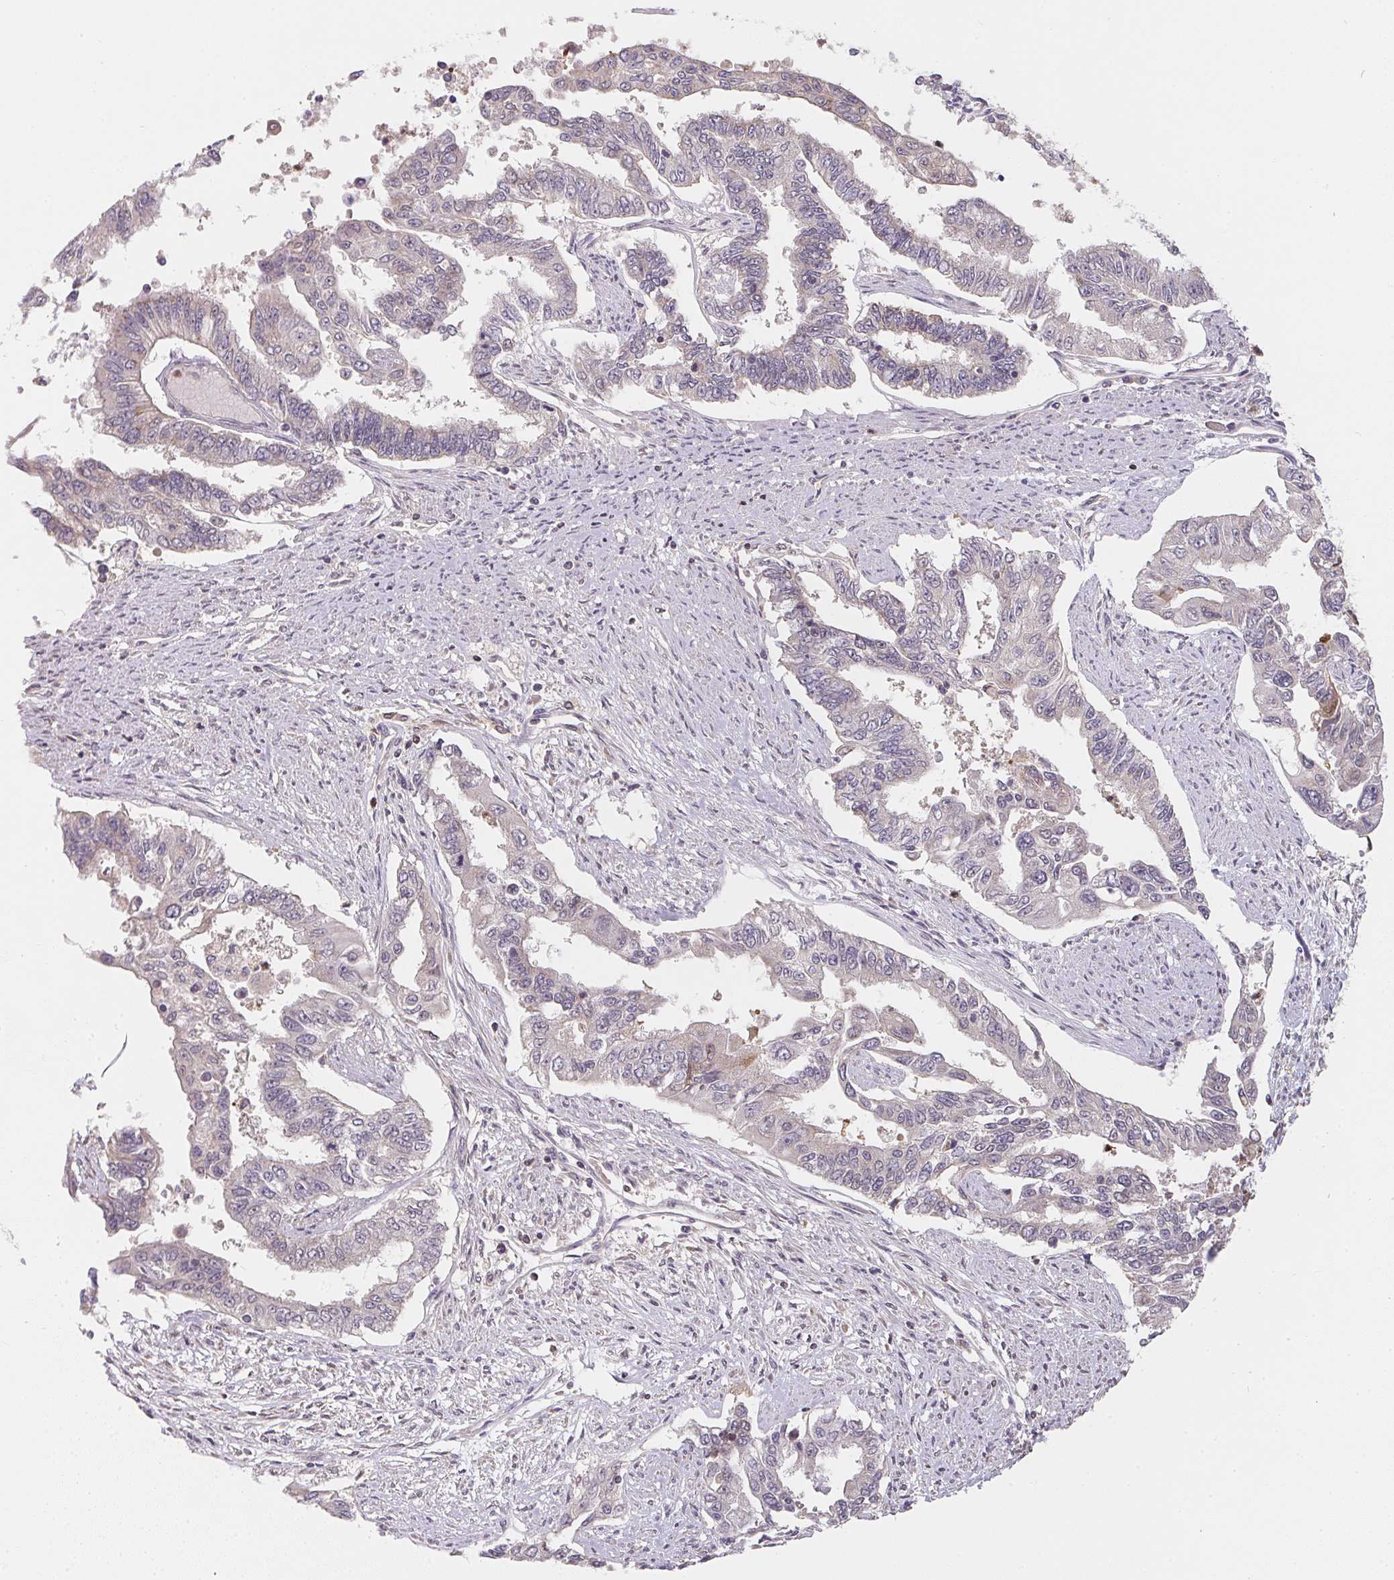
{"staining": {"intensity": "negative", "quantity": "none", "location": "none"}, "tissue": "endometrial cancer", "cell_type": "Tumor cells", "image_type": "cancer", "snomed": [{"axis": "morphology", "description": "Adenocarcinoma, NOS"}, {"axis": "topography", "description": "Uterus"}], "caption": "Protein analysis of adenocarcinoma (endometrial) shows no significant staining in tumor cells. (IHC, brightfield microscopy, high magnification).", "gene": "ANKRD13A", "patient": {"sex": "female", "age": 59}}